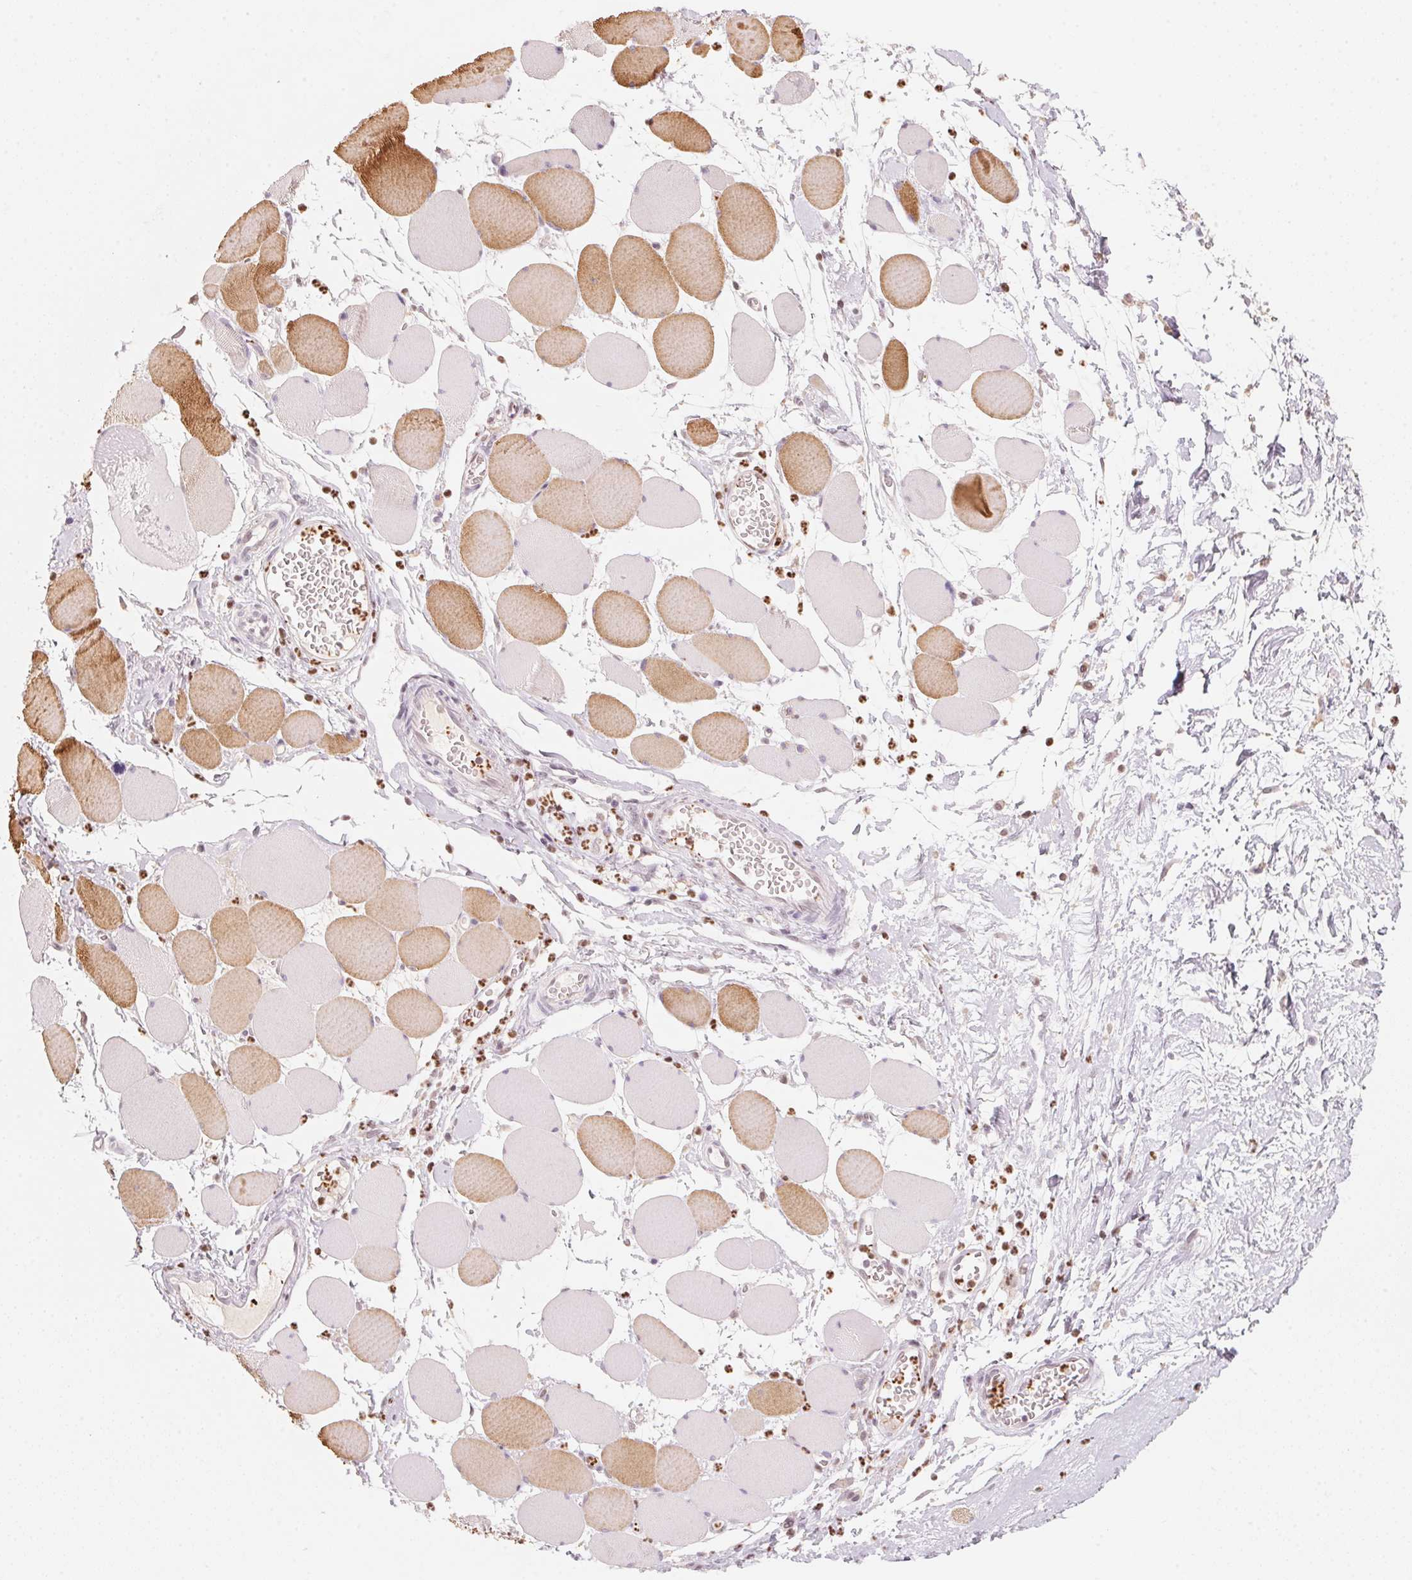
{"staining": {"intensity": "weak", "quantity": "25%-75%", "location": "cytoplasmic/membranous"}, "tissue": "skeletal muscle", "cell_type": "Myocytes", "image_type": "normal", "snomed": [{"axis": "morphology", "description": "Normal tissue, NOS"}, {"axis": "topography", "description": "Skeletal muscle"}], "caption": "Weak cytoplasmic/membranous positivity for a protein is seen in approximately 25%-75% of myocytes of unremarkable skeletal muscle using immunohistochemistry.", "gene": "ARHGAP22", "patient": {"sex": "female", "age": 75}}